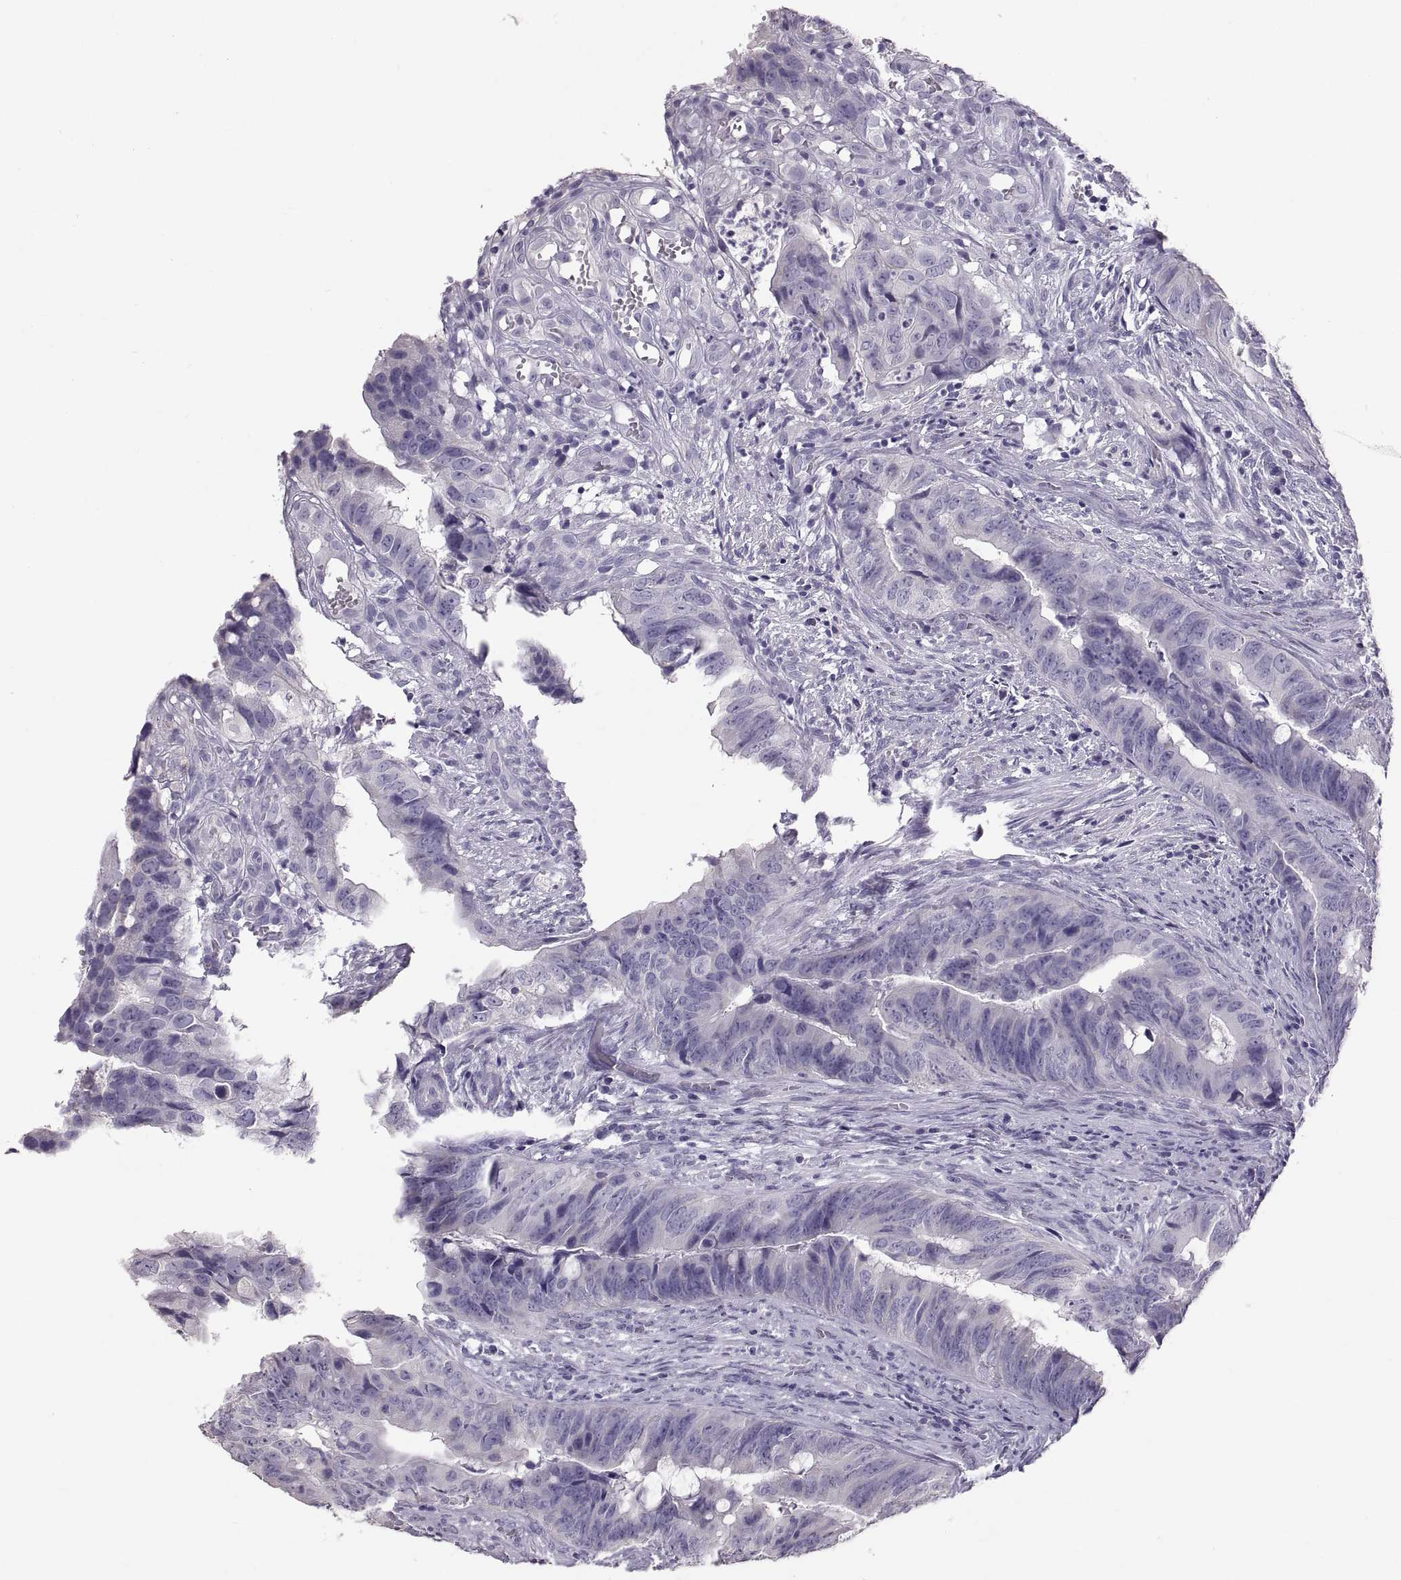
{"staining": {"intensity": "negative", "quantity": "none", "location": "none"}, "tissue": "colorectal cancer", "cell_type": "Tumor cells", "image_type": "cancer", "snomed": [{"axis": "morphology", "description": "Adenocarcinoma, NOS"}, {"axis": "topography", "description": "Colon"}], "caption": "This is a histopathology image of immunohistochemistry (IHC) staining of colorectal cancer (adenocarcinoma), which shows no staining in tumor cells. Nuclei are stained in blue.", "gene": "WBP2NL", "patient": {"sex": "female", "age": 82}}